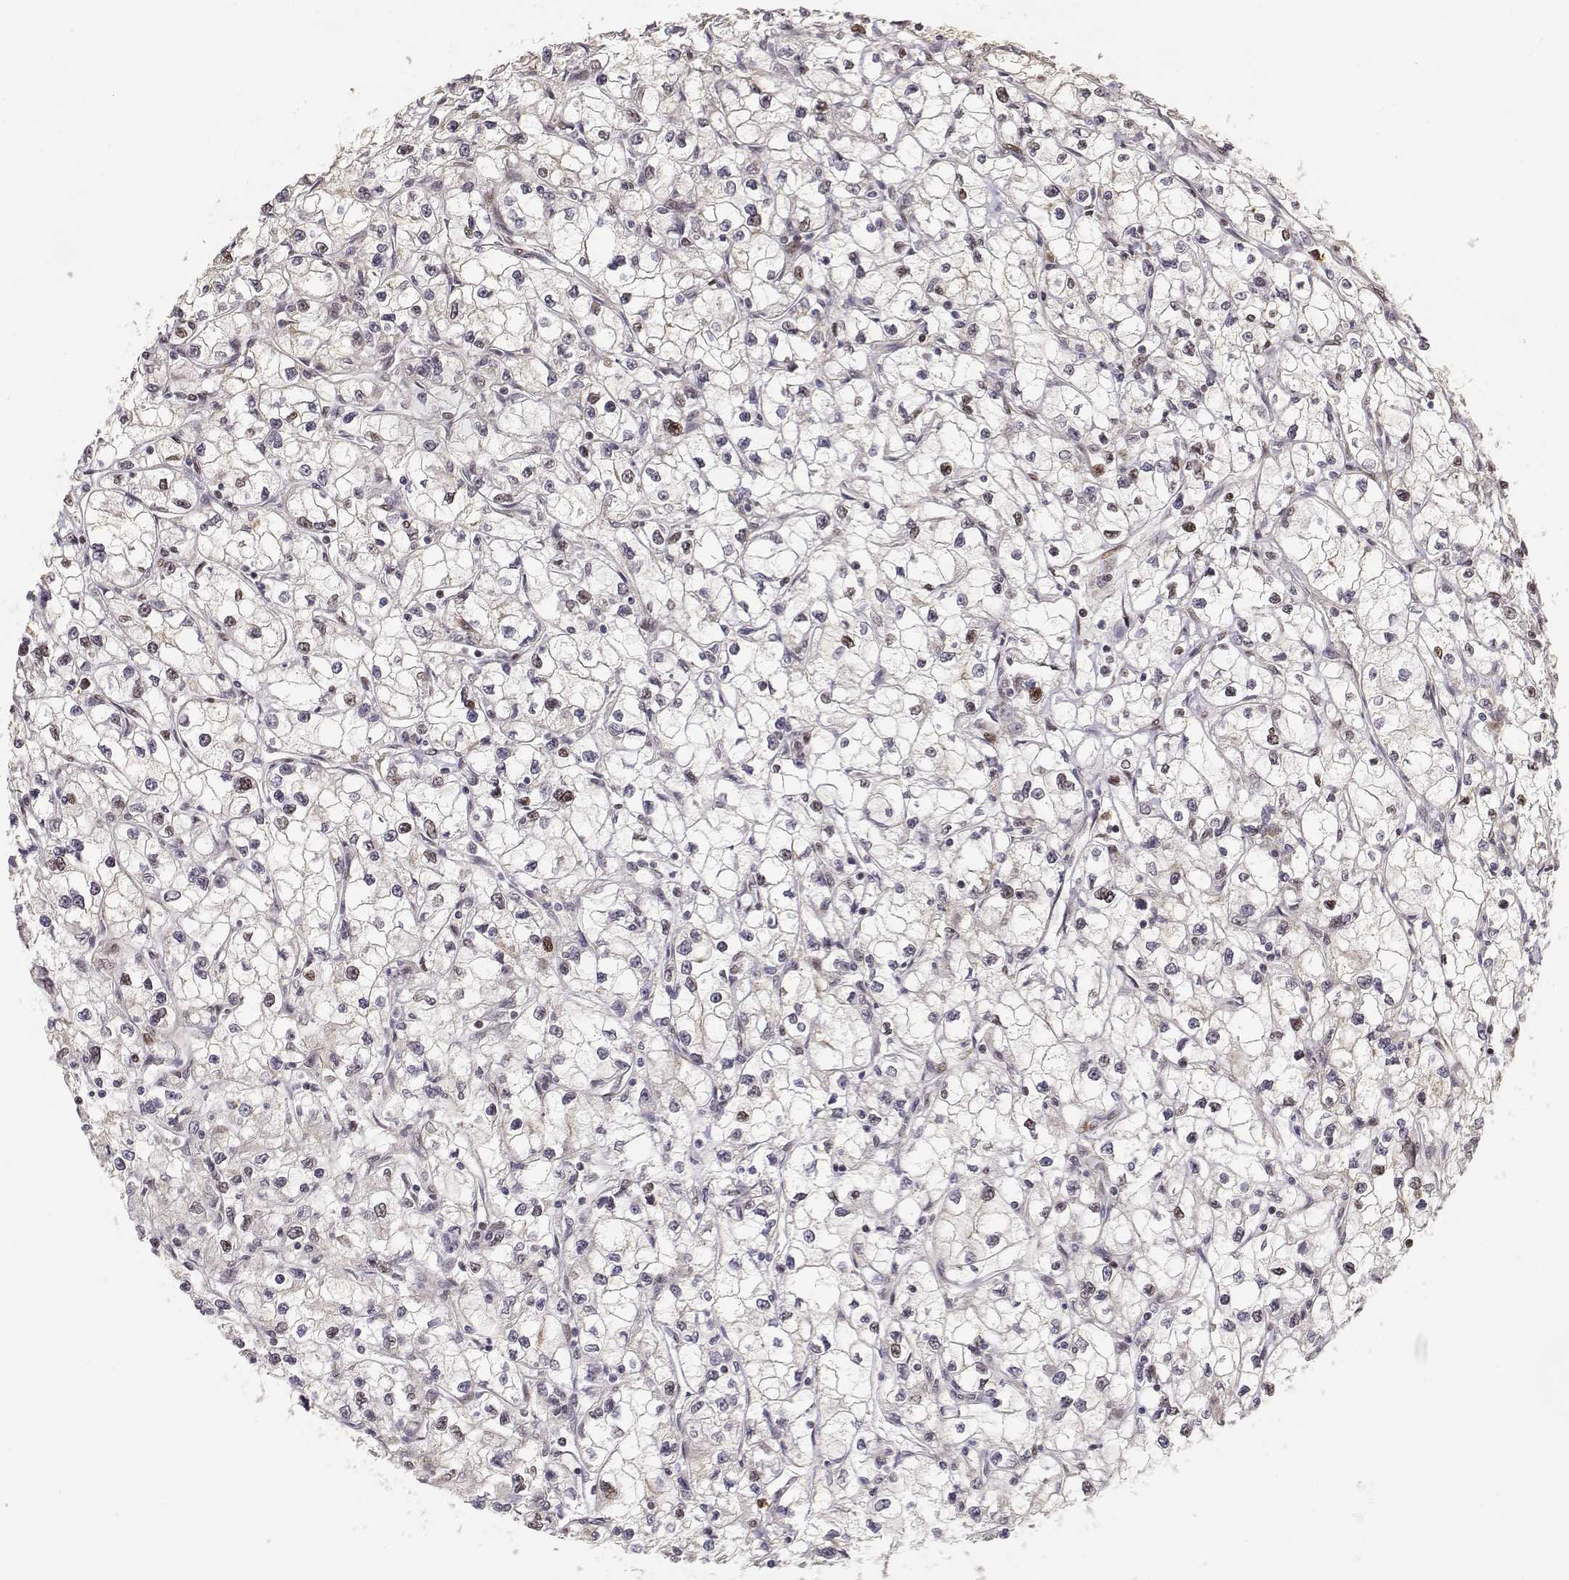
{"staining": {"intensity": "moderate", "quantity": "<25%", "location": "nuclear"}, "tissue": "renal cancer", "cell_type": "Tumor cells", "image_type": "cancer", "snomed": [{"axis": "morphology", "description": "Adenocarcinoma, NOS"}, {"axis": "topography", "description": "Kidney"}], "caption": "Immunohistochemical staining of renal adenocarcinoma demonstrates low levels of moderate nuclear expression in about <25% of tumor cells. (Stains: DAB in brown, nuclei in blue, Microscopy: brightfield microscopy at high magnification).", "gene": "BRCA1", "patient": {"sex": "male", "age": 67}}